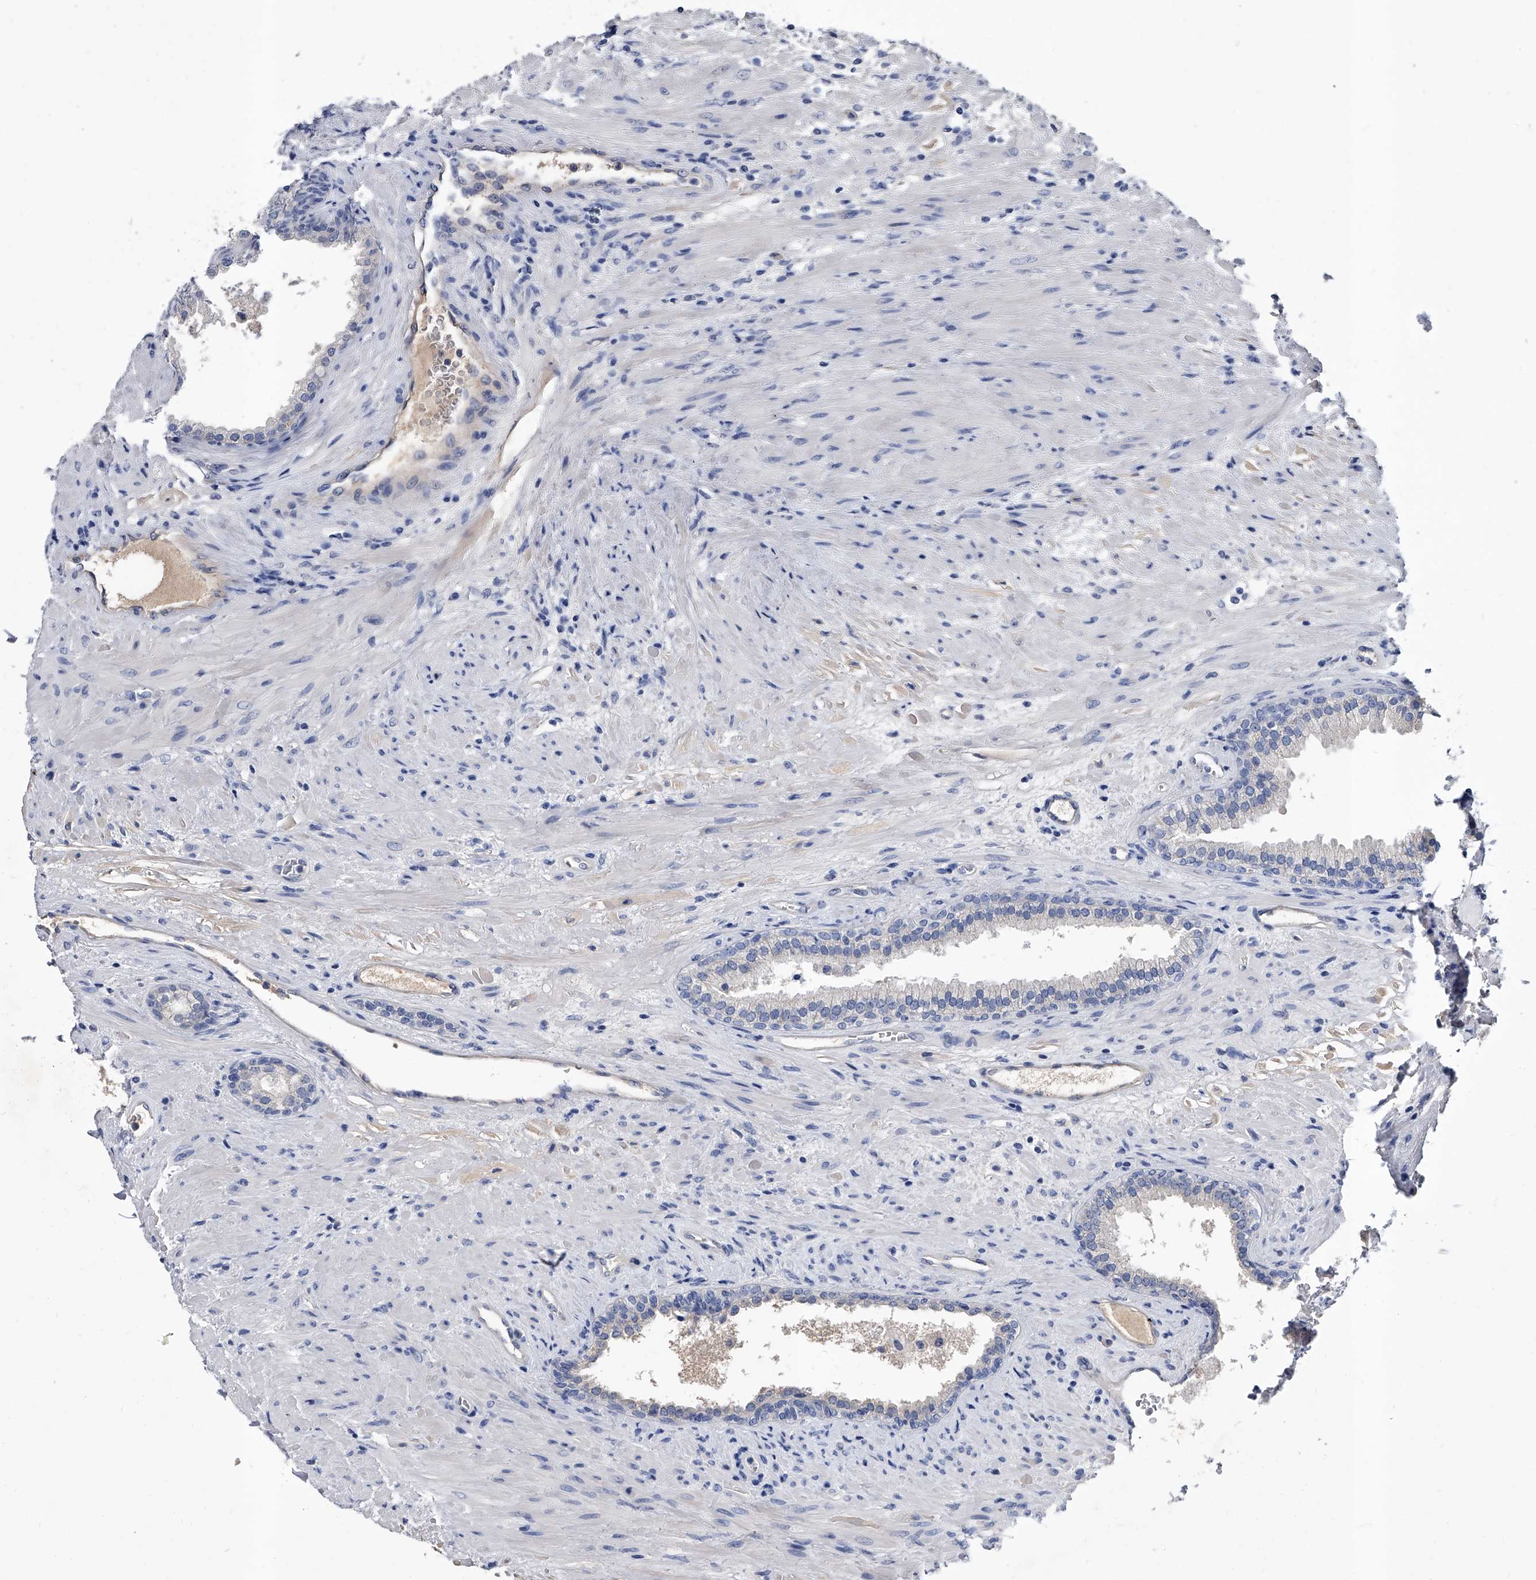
{"staining": {"intensity": "negative", "quantity": "none", "location": "none"}, "tissue": "prostate", "cell_type": "Glandular cells", "image_type": "normal", "snomed": [{"axis": "morphology", "description": "Normal tissue, NOS"}, {"axis": "topography", "description": "Prostate"}], "caption": "This is a photomicrograph of IHC staining of normal prostate, which shows no expression in glandular cells.", "gene": "EFCAB7", "patient": {"sex": "male", "age": 76}}